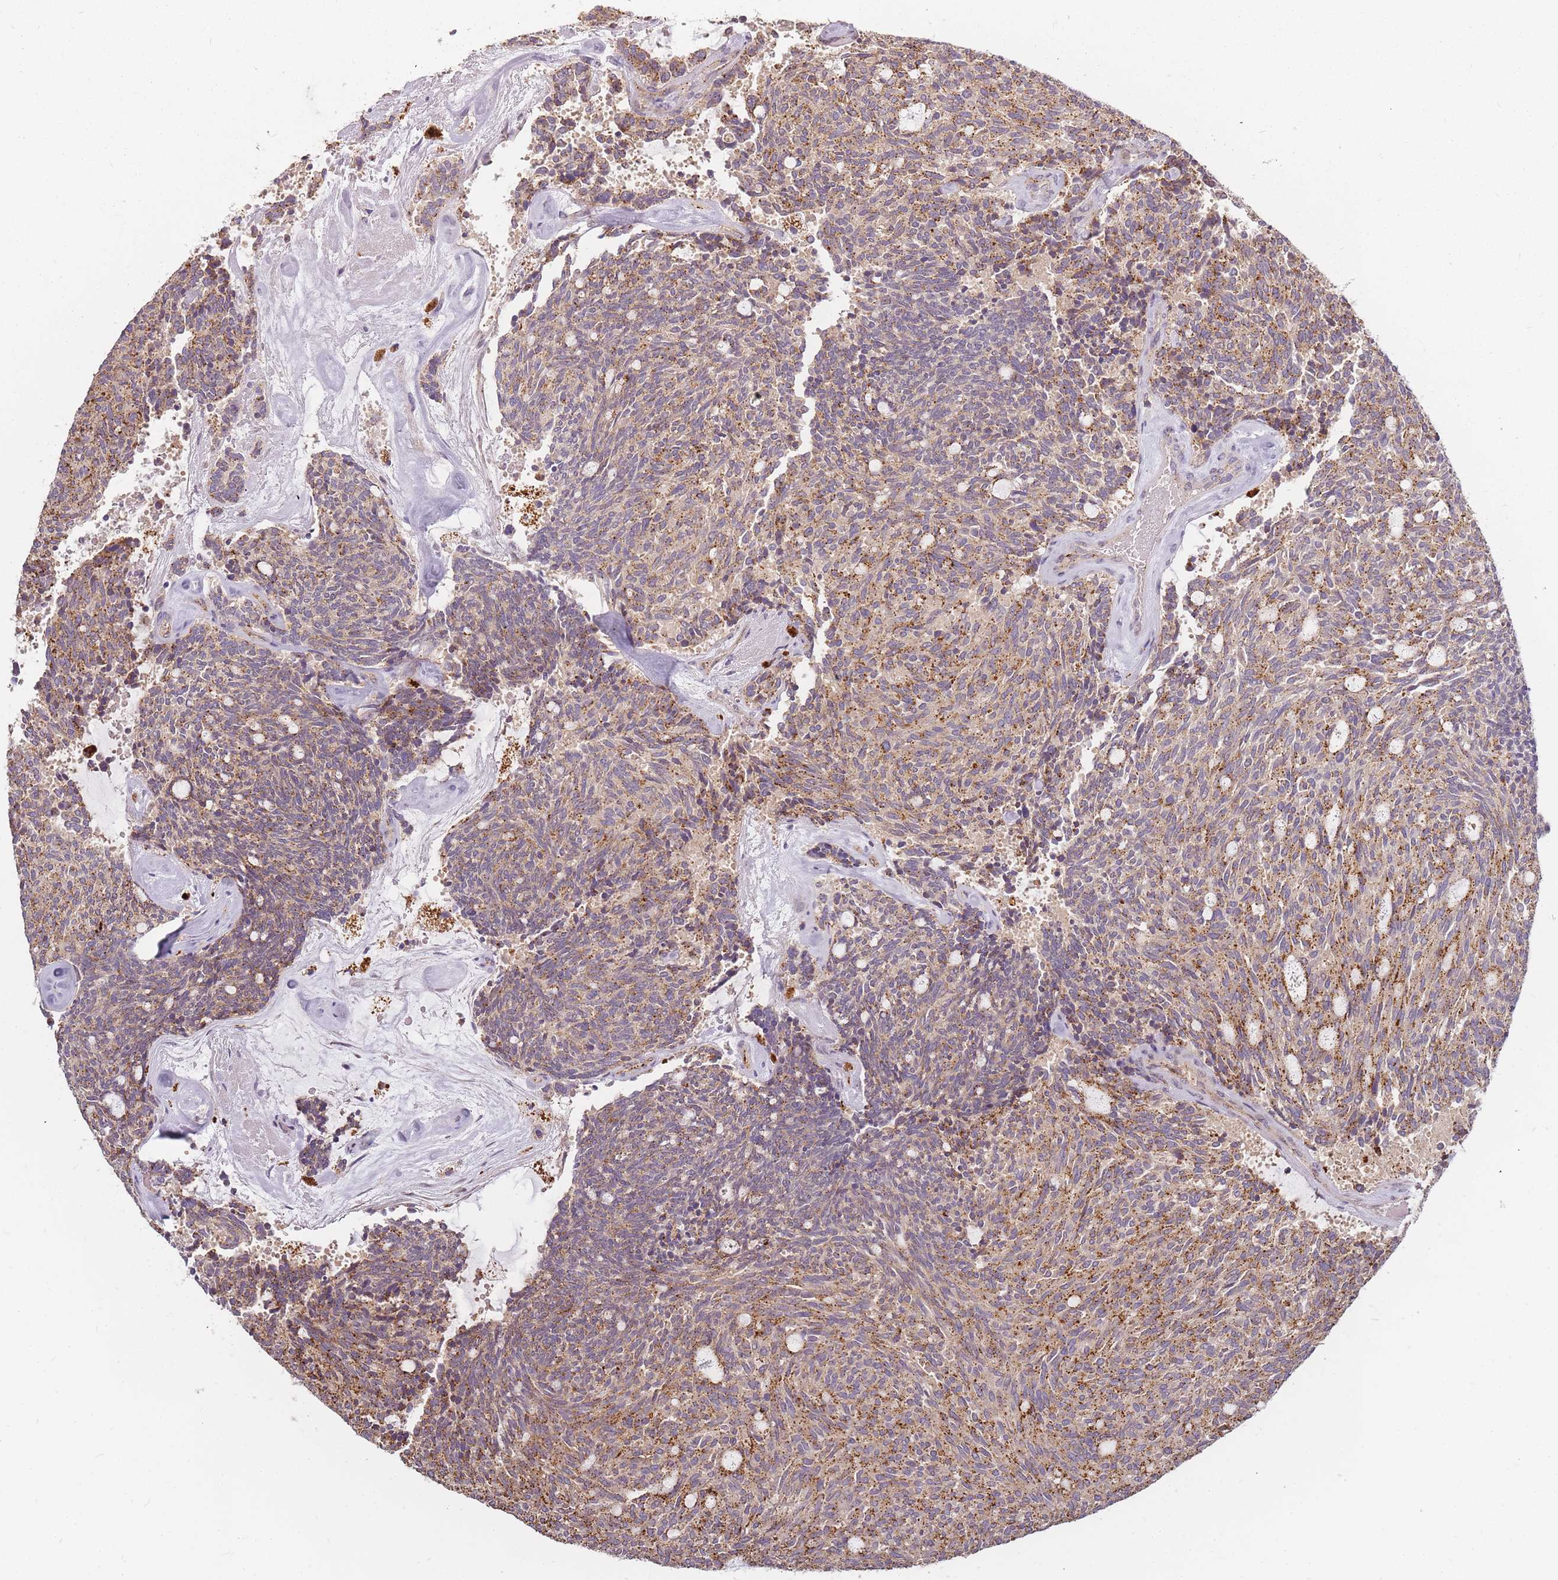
{"staining": {"intensity": "moderate", "quantity": ">75%", "location": "cytoplasmic/membranous"}, "tissue": "carcinoid", "cell_type": "Tumor cells", "image_type": "cancer", "snomed": [{"axis": "morphology", "description": "Carcinoid, malignant, NOS"}, {"axis": "topography", "description": "Pancreas"}], "caption": "Immunohistochemical staining of carcinoid reveals moderate cytoplasmic/membranous protein positivity in approximately >75% of tumor cells. Immunohistochemistry stains the protein of interest in brown and the nuclei are stained blue.", "gene": "ATG5", "patient": {"sex": "female", "age": 54}}